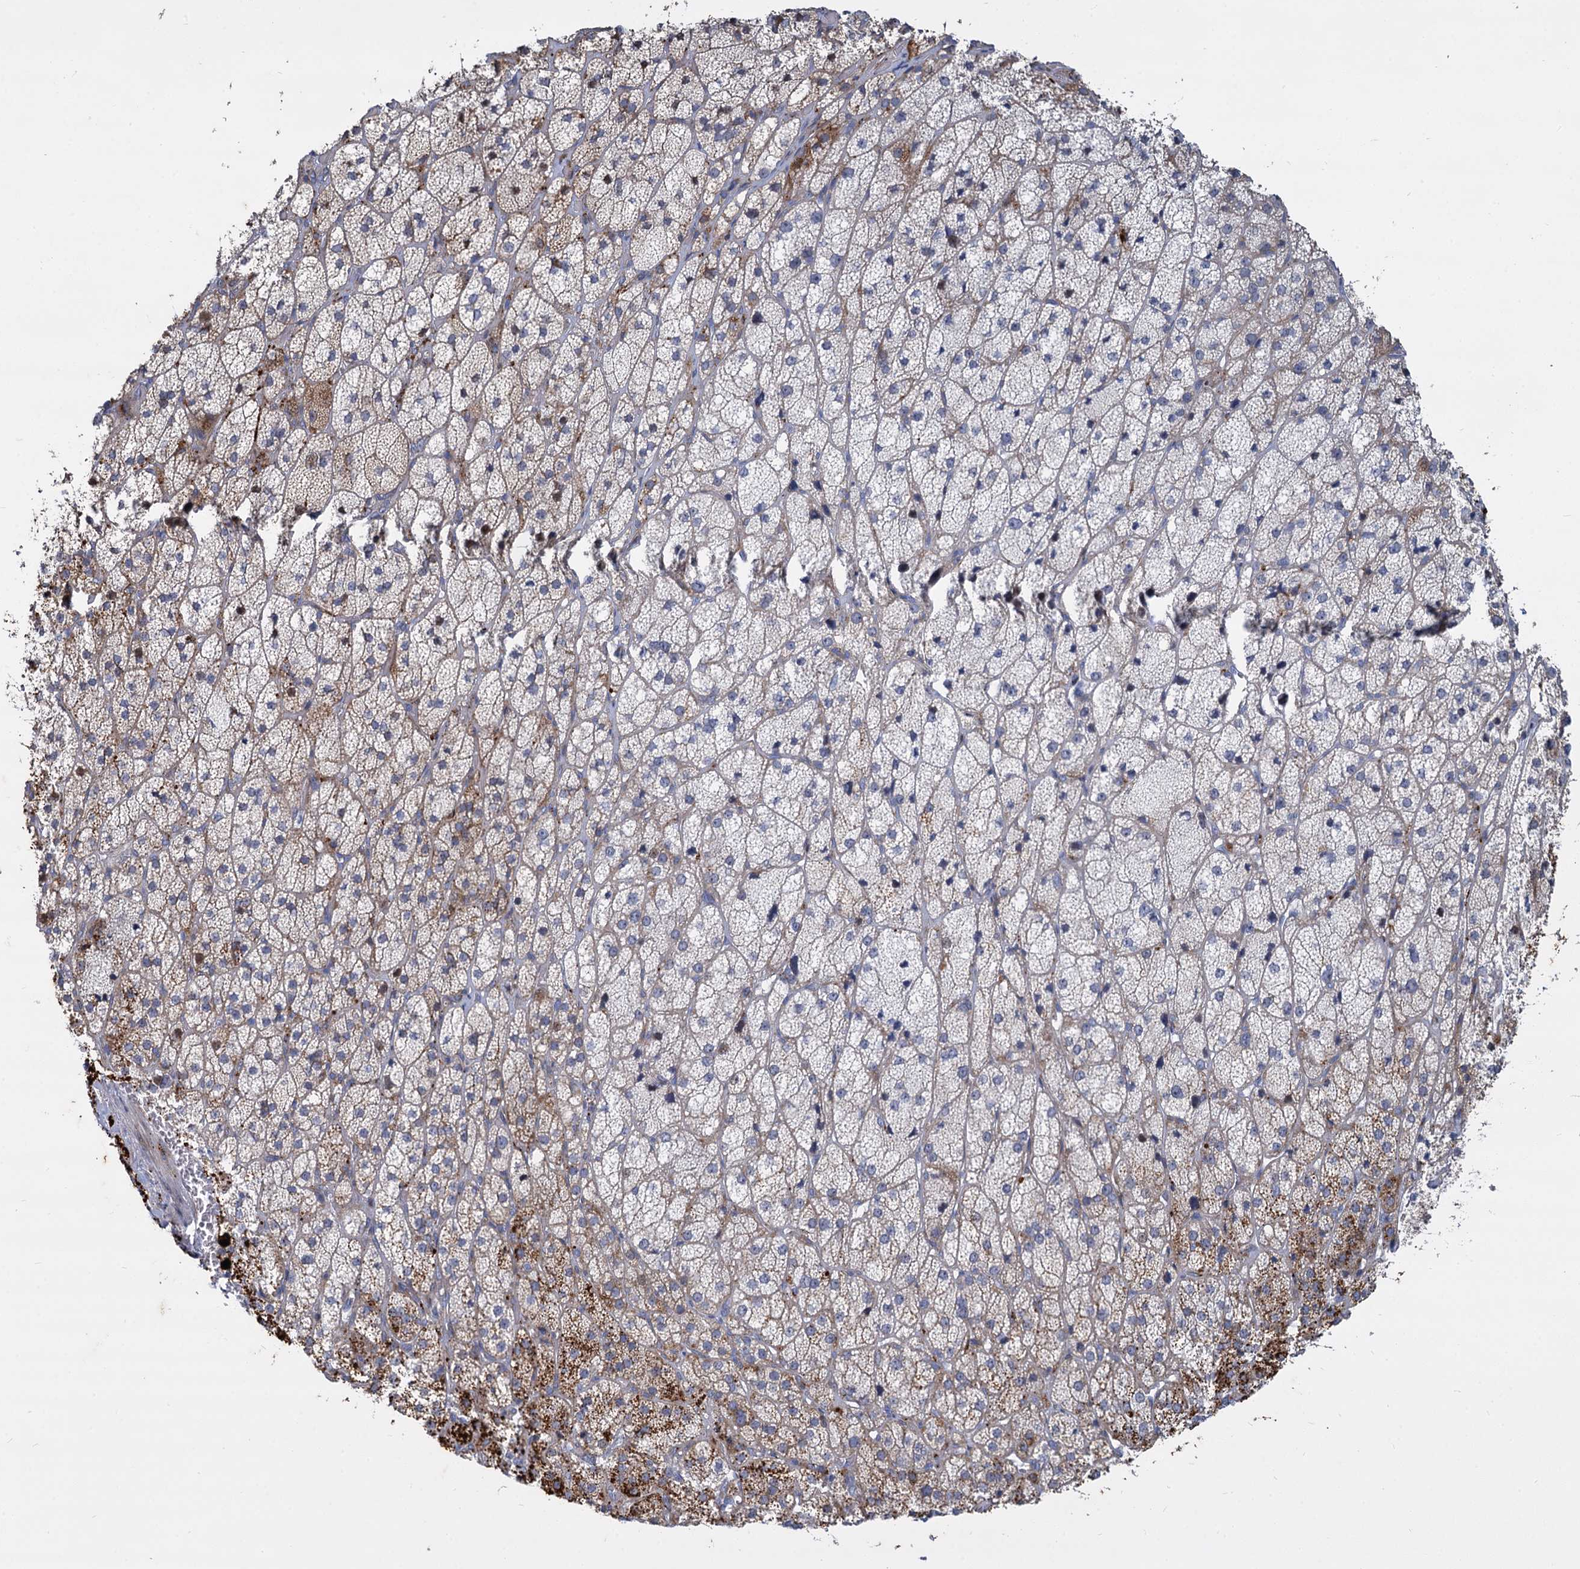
{"staining": {"intensity": "strong", "quantity": "<25%", "location": "cytoplasmic/membranous"}, "tissue": "adrenal gland", "cell_type": "Glandular cells", "image_type": "normal", "snomed": [{"axis": "morphology", "description": "Normal tissue, NOS"}, {"axis": "topography", "description": "Adrenal gland"}], "caption": "Immunohistochemical staining of normal adrenal gland shows medium levels of strong cytoplasmic/membranous positivity in approximately <25% of glandular cells.", "gene": "TRIM77", "patient": {"sex": "male", "age": 61}}